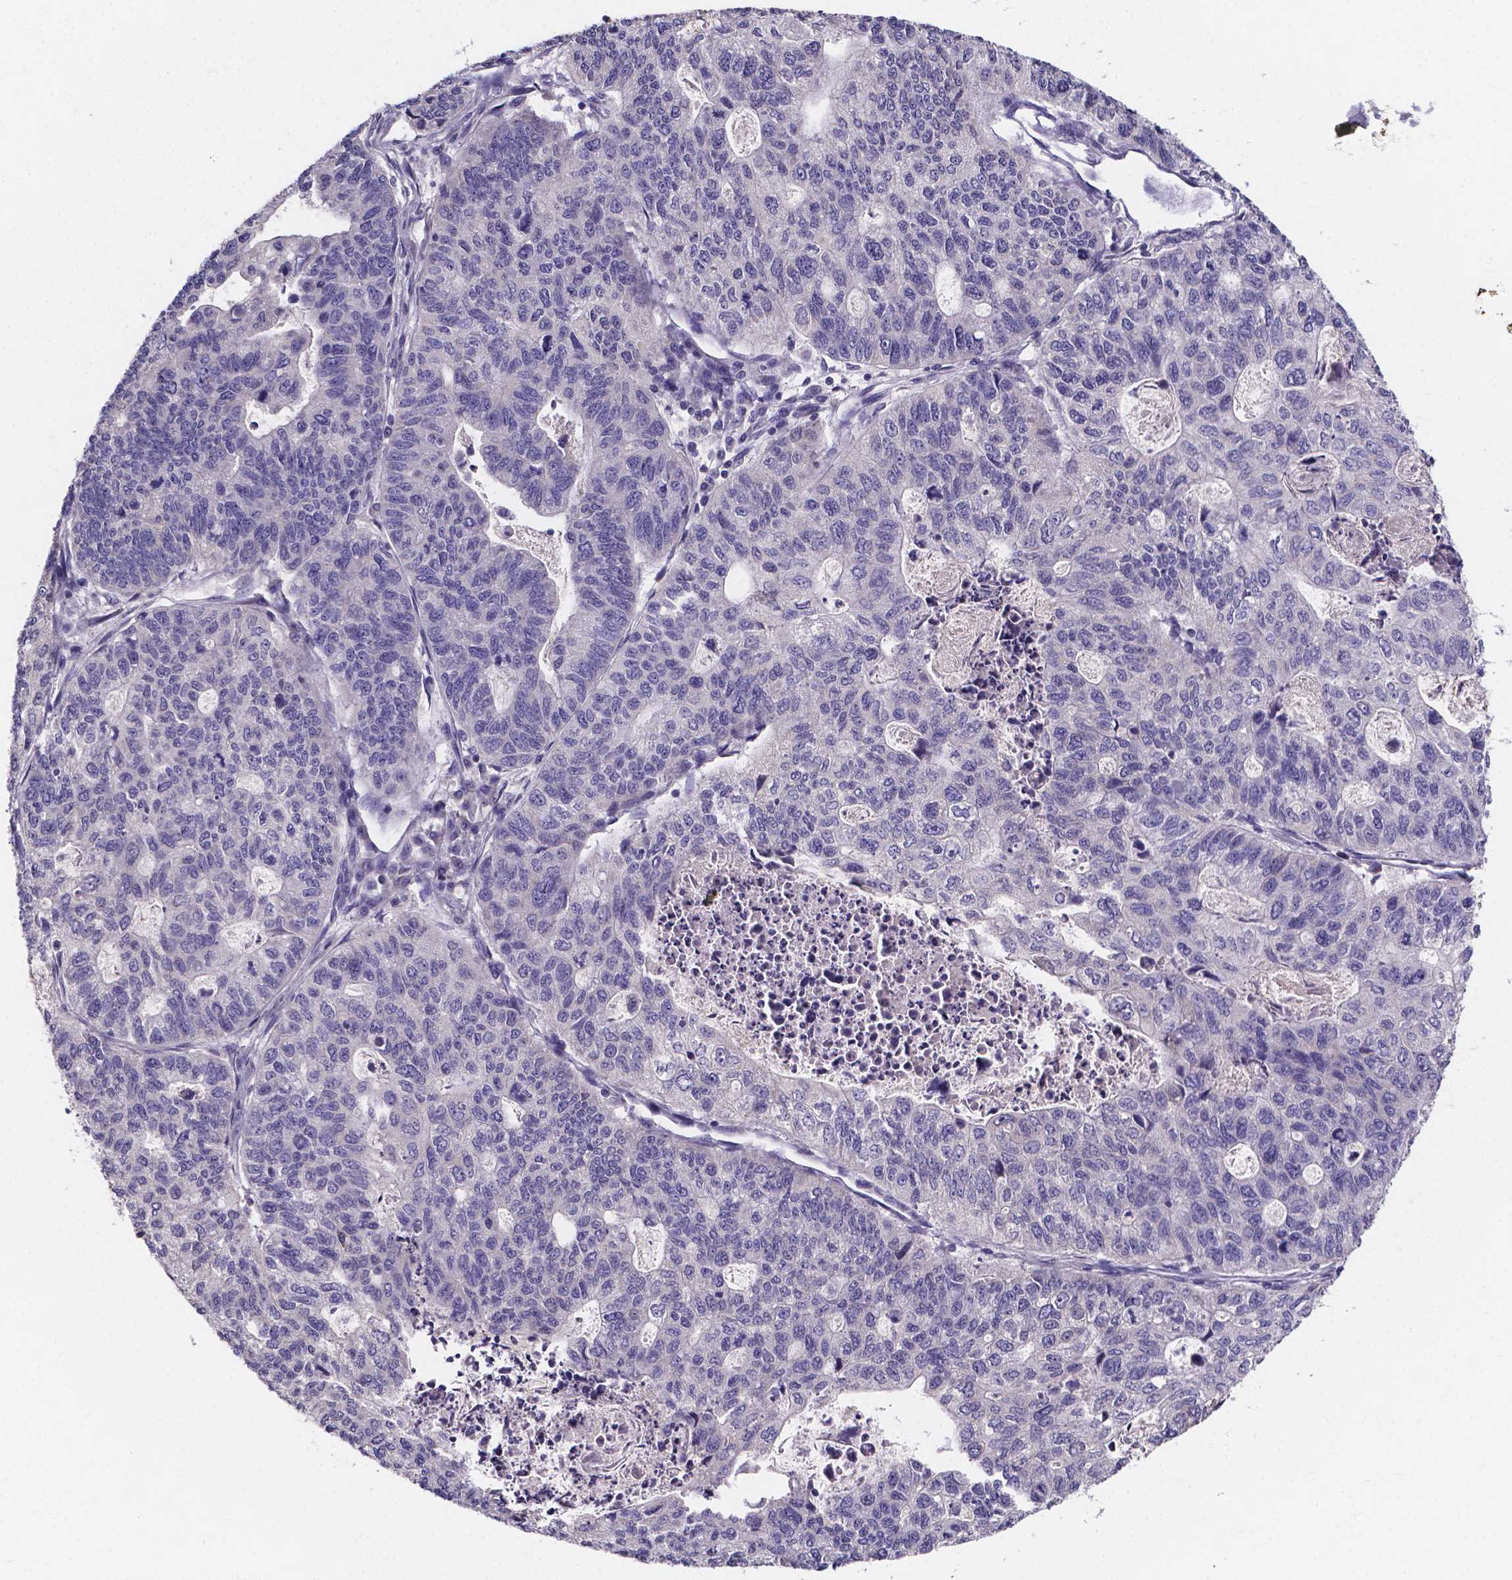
{"staining": {"intensity": "negative", "quantity": "none", "location": "none"}, "tissue": "stomach cancer", "cell_type": "Tumor cells", "image_type": "cancer", "snomed": [{"axis": "morphology", "description": "Adenocarcinoma, NOS"}, {"axis": "topography", "description": "Stomach, upper"}], "caption": "Human stomach cancer stained for a protein using immunohistochemistry exhibits no staining in tumor cells.", "gene": "SPOCD1", "patient": {"sex": "female", "age": 67}}